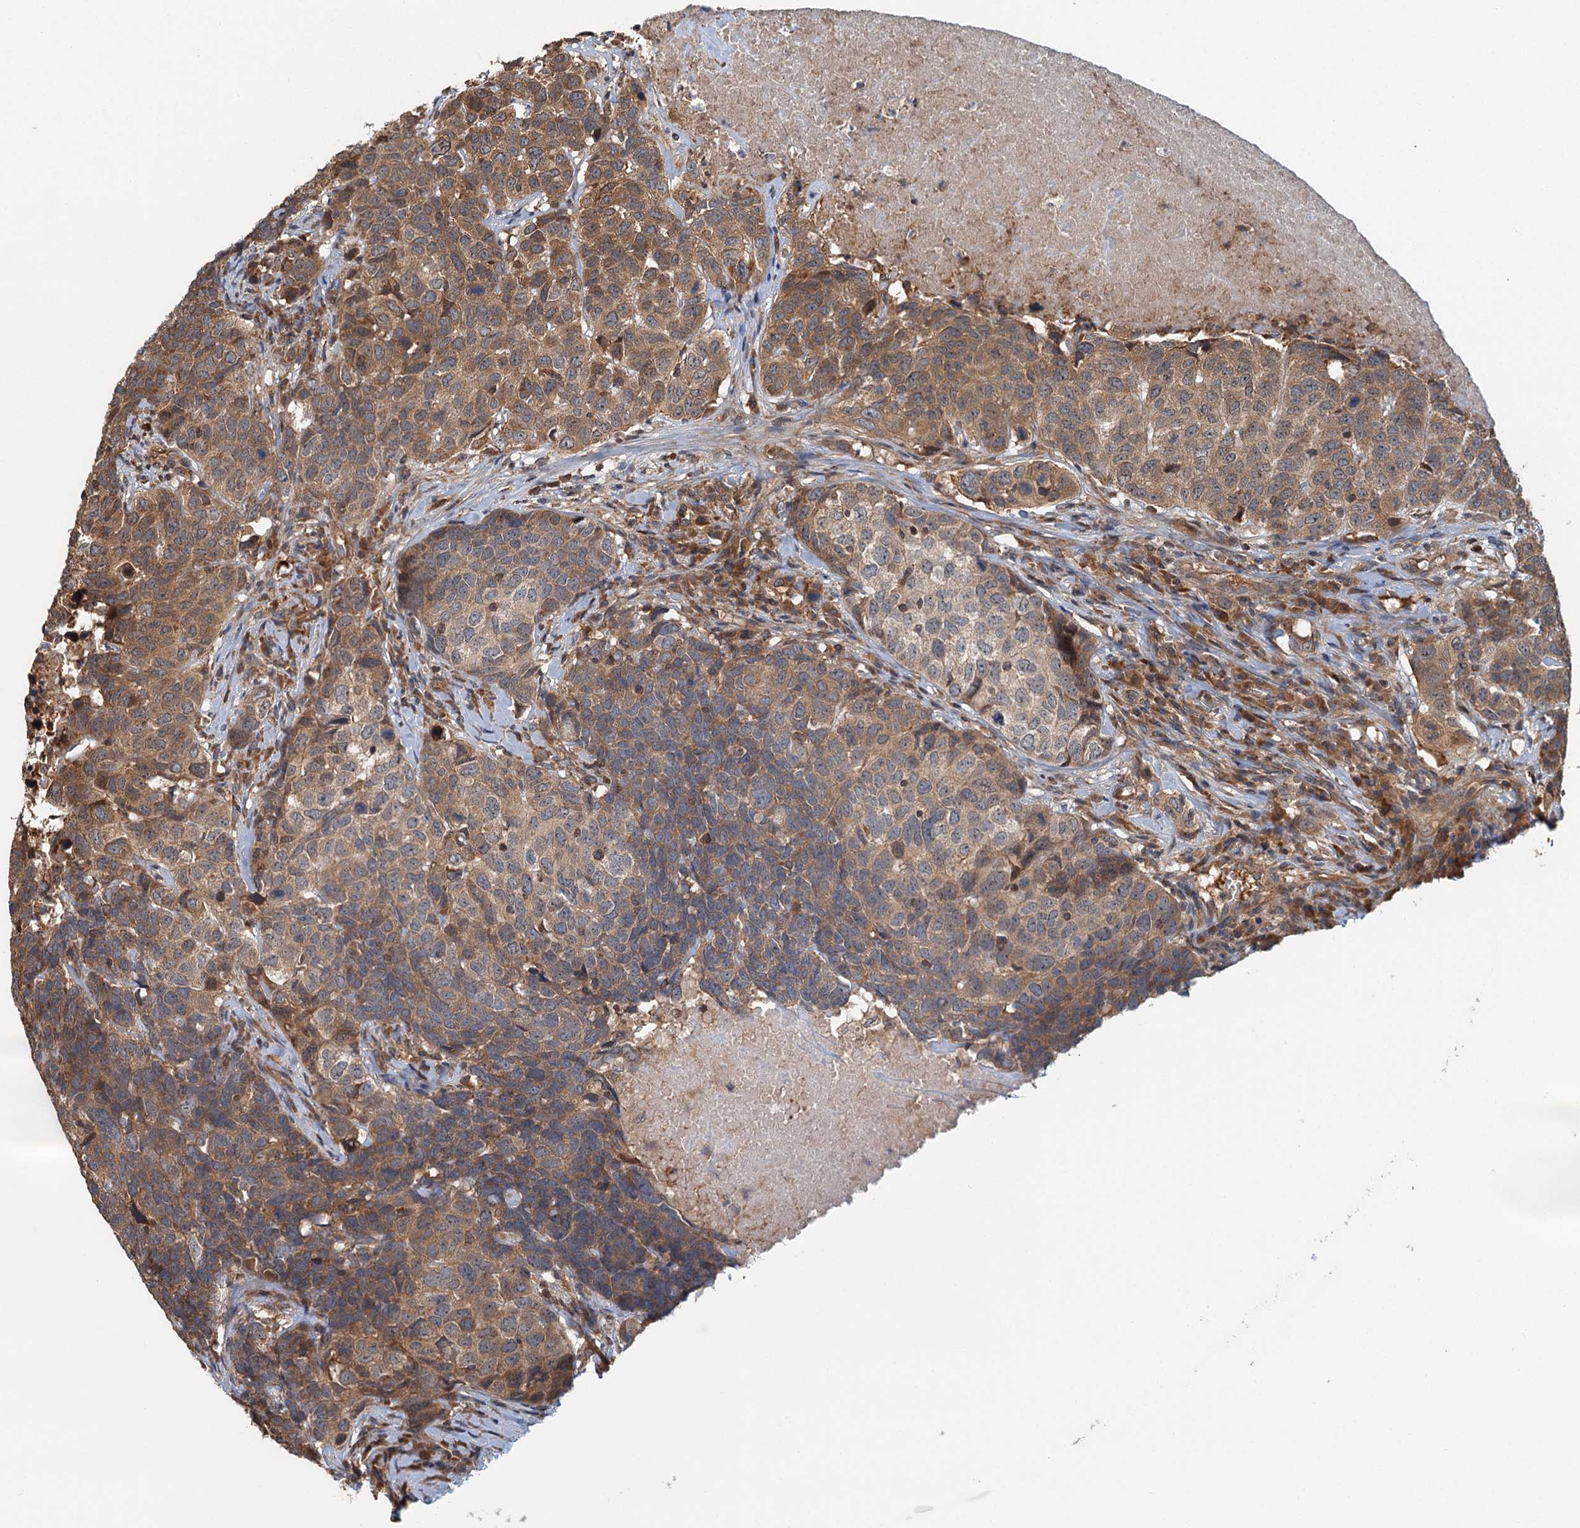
{"staining": {"intensity": "moderate", "quantity": ">75%", "location": "cytoplasmic/membranous"}, "tissue": "head and neck cancer", "cell_type": "Tumor cells", "image_type": "cancer", "snomed": [{"axis": "morphology", "description": "Squamous cell carcinoma, NOS"}, {"axis": "topography", "description": "Head-Neck"}], "caption": "Head and neck cancer (squamous cell carcinoma) tissue displays moderate cytoplasmic/membranous expression in approximately >75% of tumor cells", "gene": "ZNF527", "patient": {"sex": "male", "age": 66}}